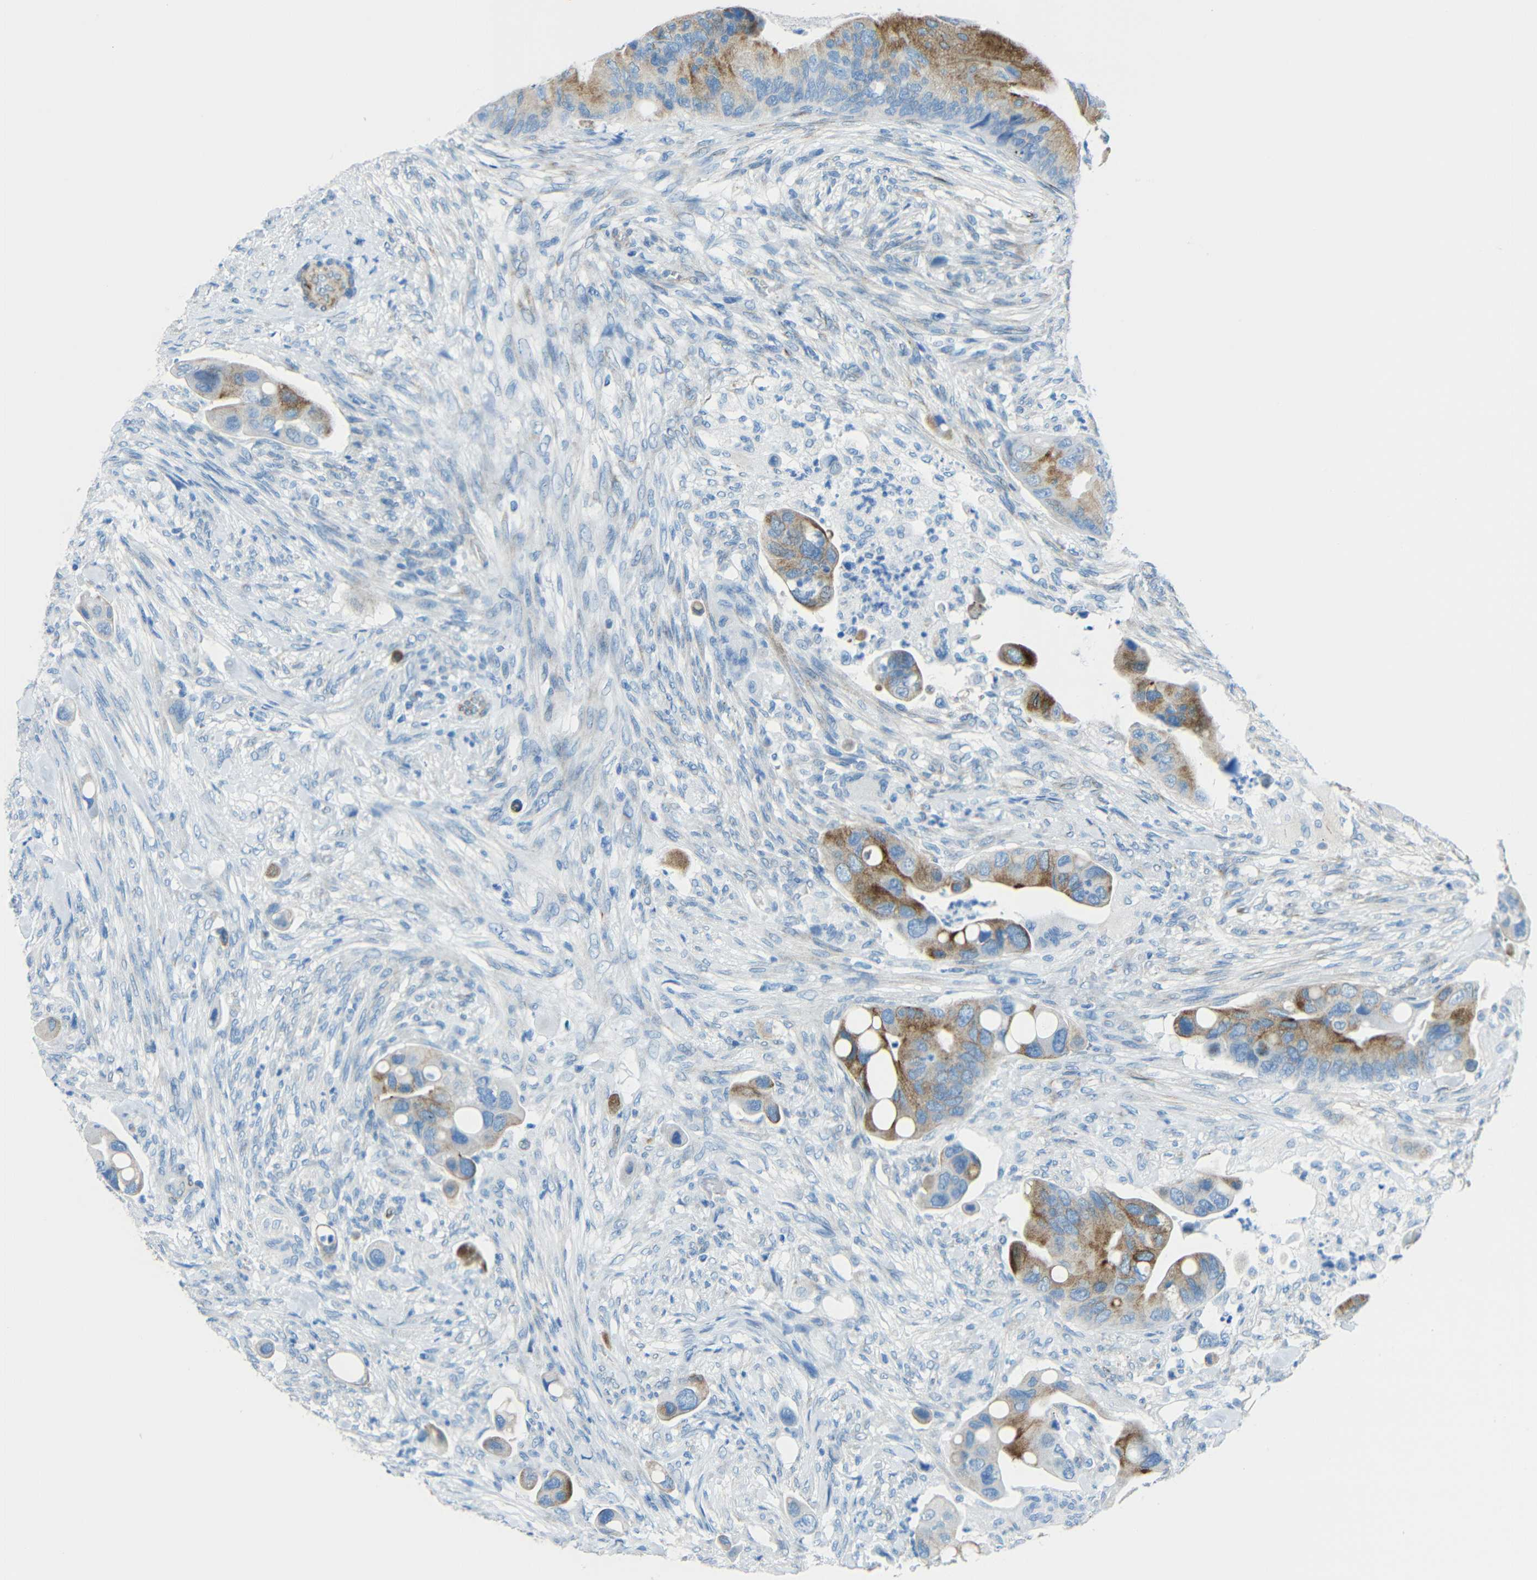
{"staining": {"intensity": "moderate", "quantity": ">75%", "location": "cytoplasmic/membranous"}, "tissue": "colorectal cancer", "cell_type": "Tumor cells", "image_type": "cancer", "snomed": [{"axis": "morphology", "description": "Adenocarcinoma, NOS"}, {"axis": "topography", "description": "Rectum"}], "caption": "Colorectal cancer (adenocarcinoma) tissue demonstrates moderate cytoplasmic/membranous staining in approximately >75% of tumor cells, visualized by immunohistochemistry.", "gene": "TUBB4B", "patient": {"sex": "female", "age": 57}}